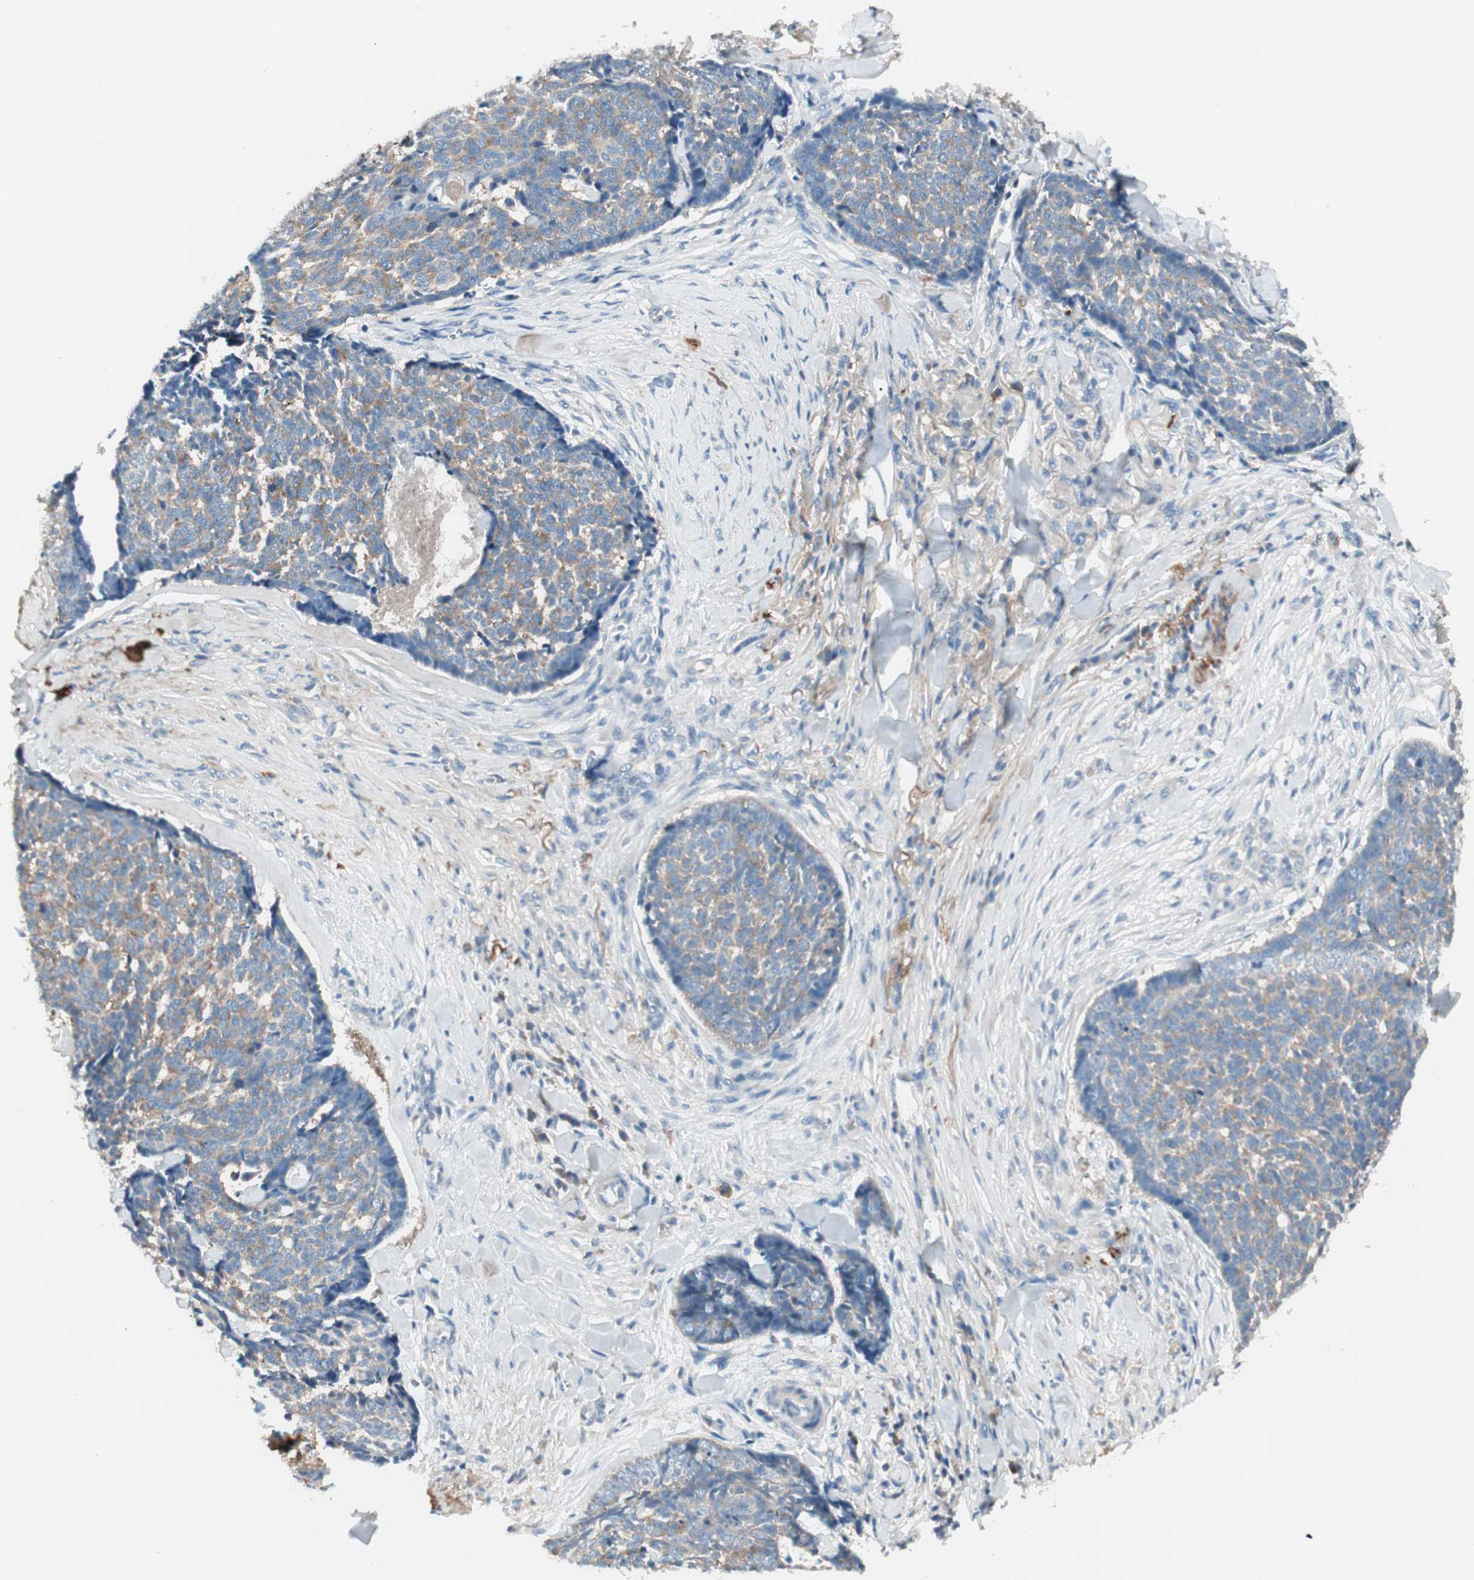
{"staining": {"intensity": "weak", "quantity": "25%-75%", "location": "cytoplasmic/membranous"}, "tissue": "skin cancer", "cell_type": "Tumor cells", "image_type": "cancer", "snomed": [{"axis": "morphology", "description": "Basal cell carcinoma"}, {"axis": "topography", "description": "Skin"}], "caption": "The histopathology image demonstrates staining of skin cancer (basal cell carcinoma), revealing weak cytoplasmic/membranous protein expression (brown color) within tumor cells.", "gene": "RAD54B", "patient": {"sex": "male", "age": 84}}